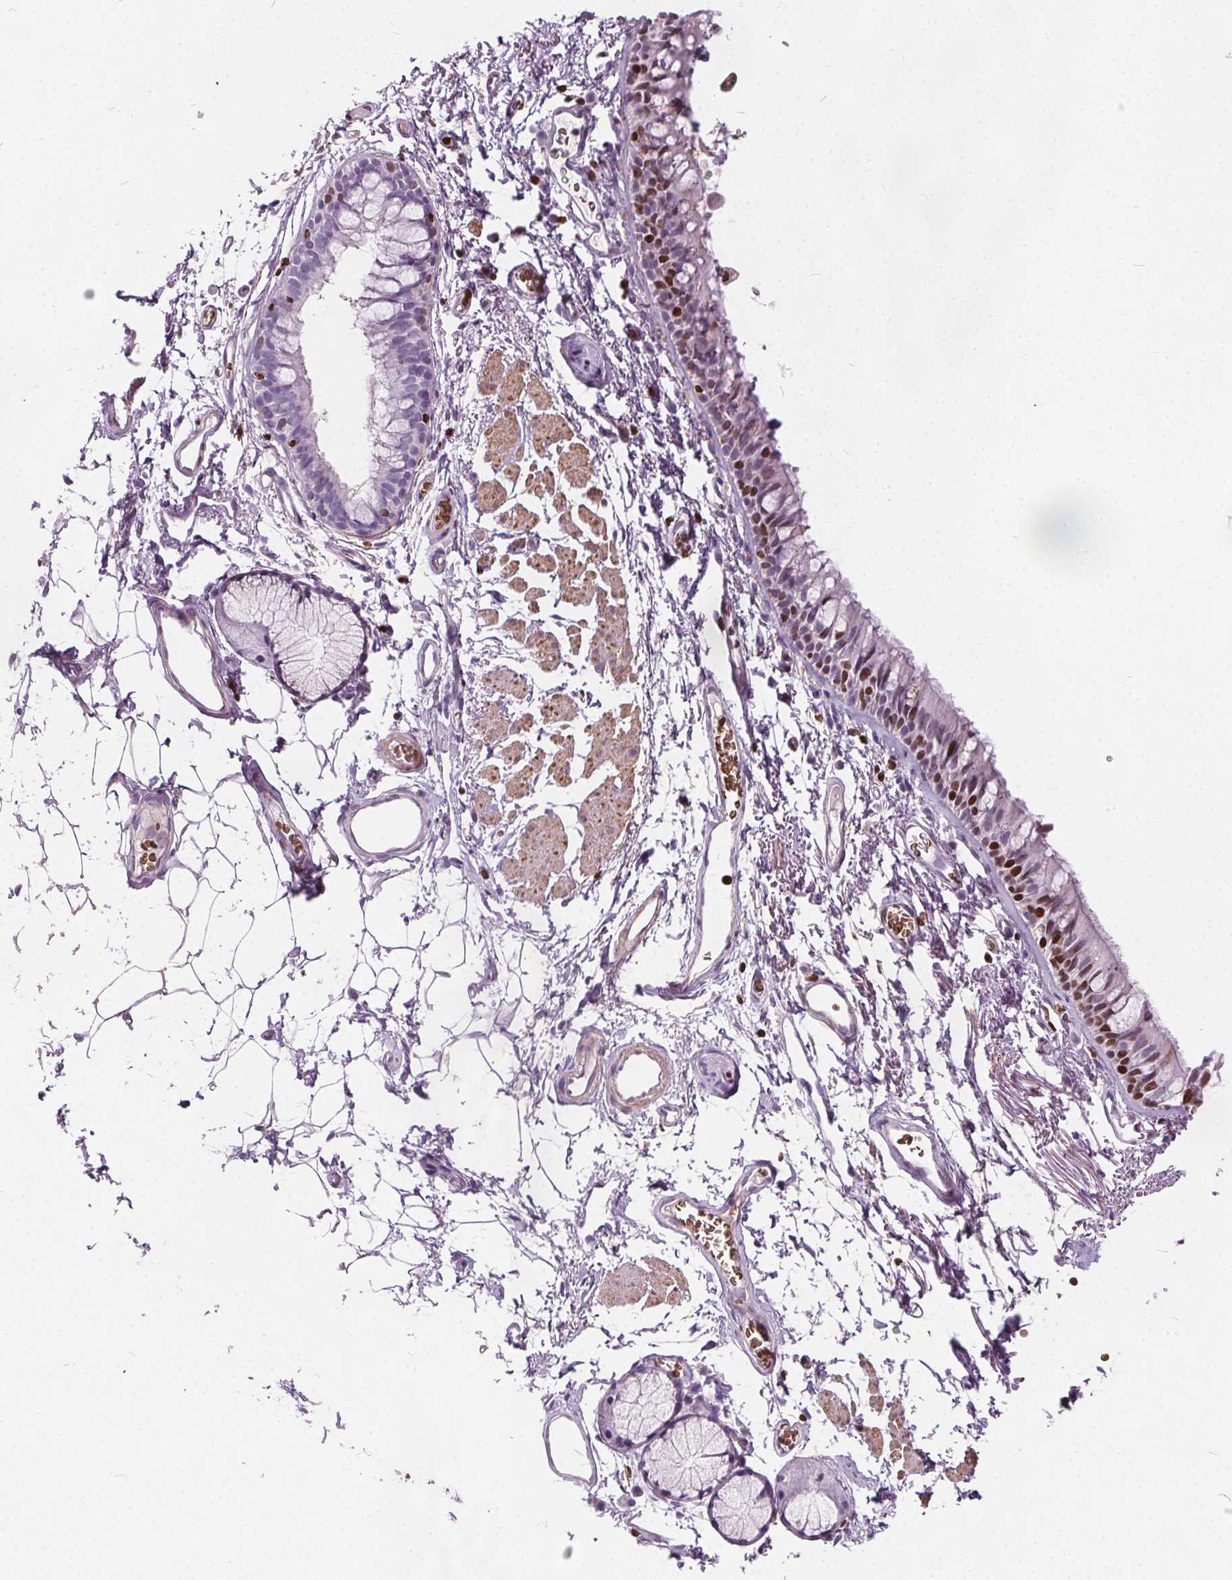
{"staining": {"intensity": "moderate", "quantity": "<25%", "location": "nuclear"}, "tissue": "bronchus", "cell_type": "Respiratory epithelial cells", "image_type": "normal", "snomed": [{"axis": "morphology", "description": "Normal tissue, NOS"}, {"axis": "topography", "description": "Cartilage tissue"}, {"axis": "topography", "description": "Bronchus"}], "caption": "Respiratory epithelial cells show moderate nuclear positivity in approximately <25% of cells in unremarkable bronchus.", "gene": "ISLR2", "patient": {"sex": "female", "age": 79}}